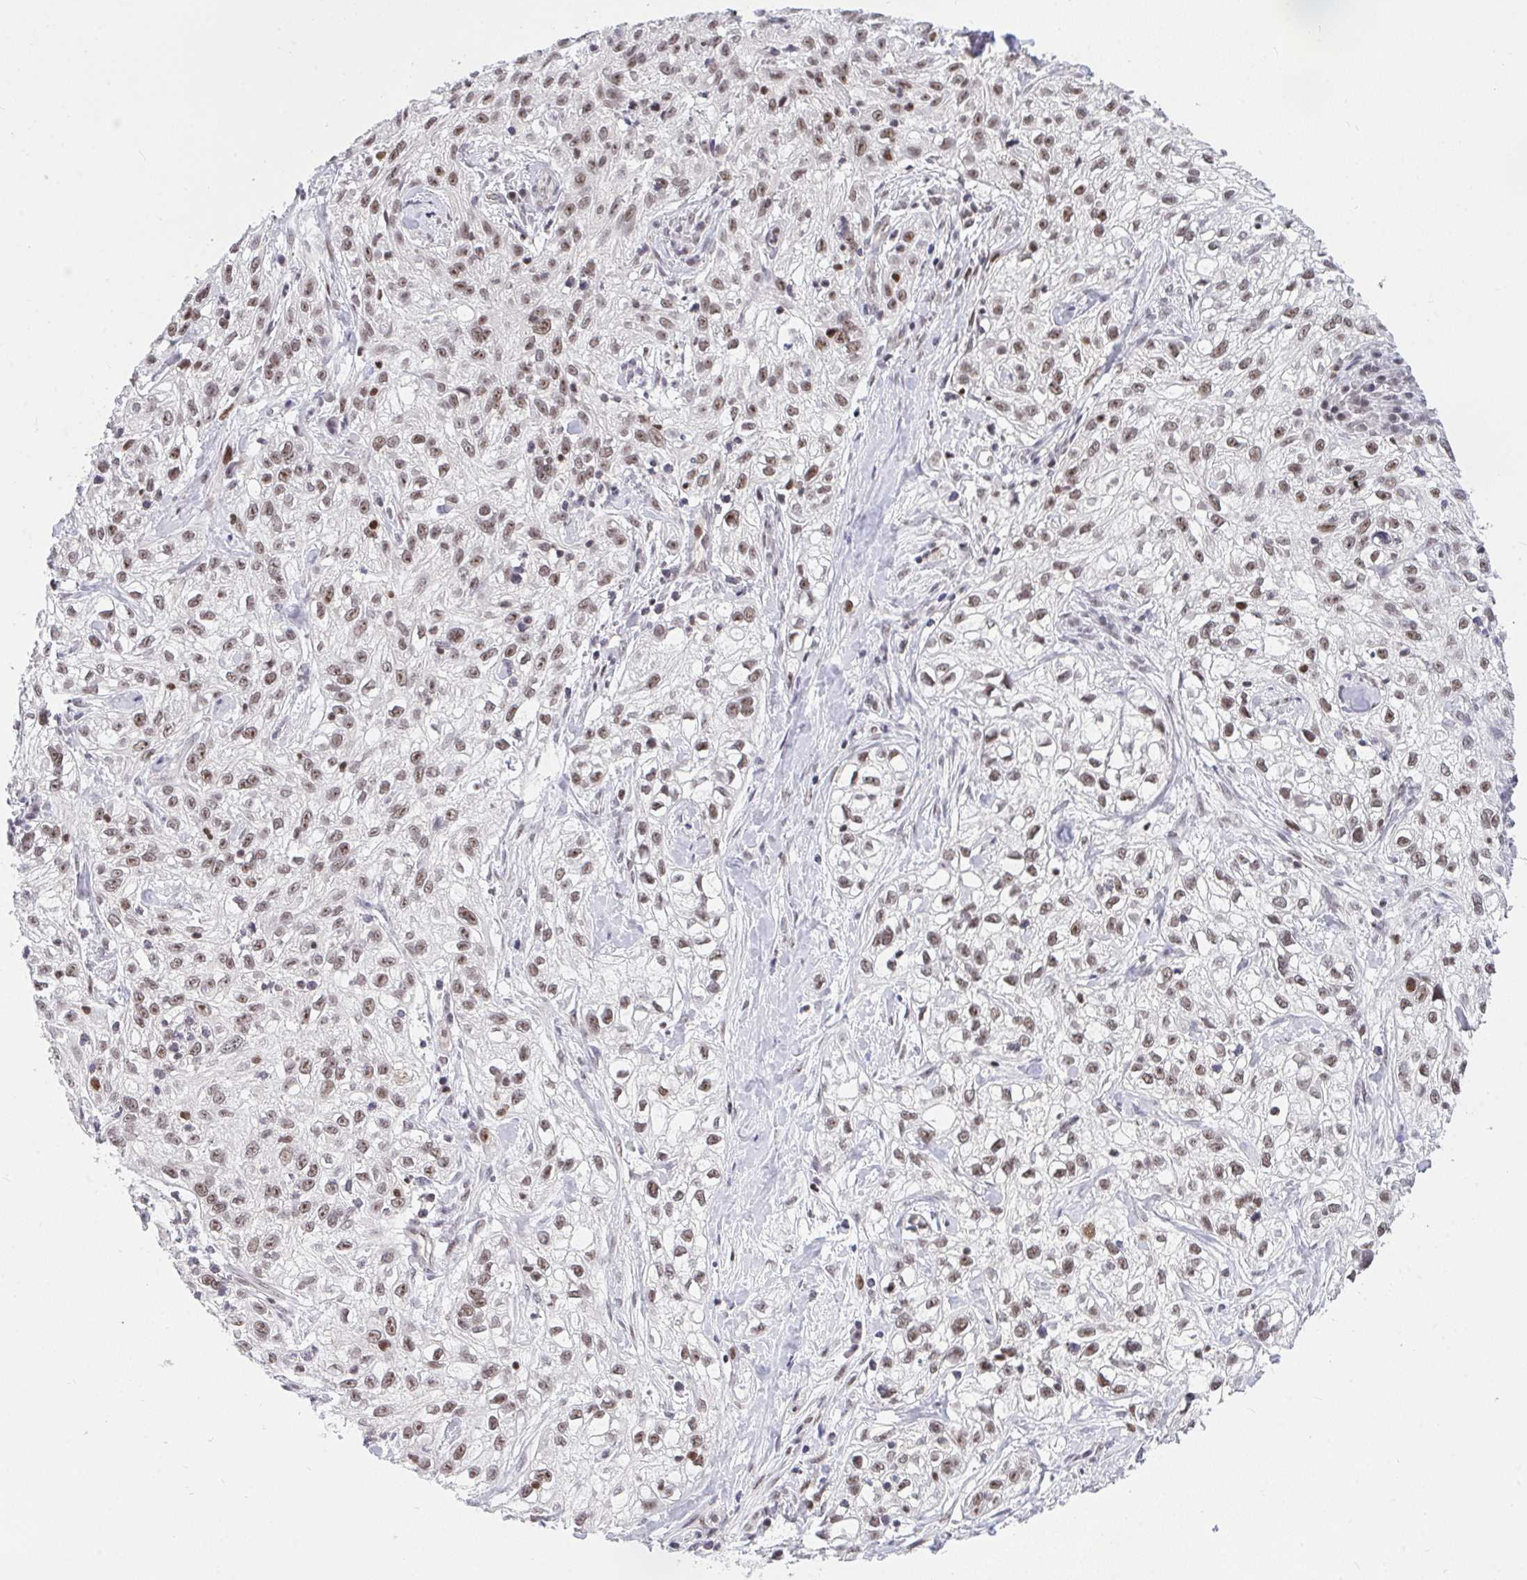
{"staining": {"intensity": "weak", "quantity": ">75%", "location": "nuclear"}, "tissue": "skin cancer", "cell_type": "Tumor cells", "image_type": "cancer", "snomed": [{"axis": "morphology", "description": "Squamous cell carcinoma, NOS"}, {"axis": "topography", "description": "Skin"}], "caption": "Immunohistochemical staining of squamous cell carcinoma (skin) exhibits weak nuclear protein positivity in about >75% of tumor cells.", "gene": "RFC4", "patient": {"sex": "male", "age": 82}}